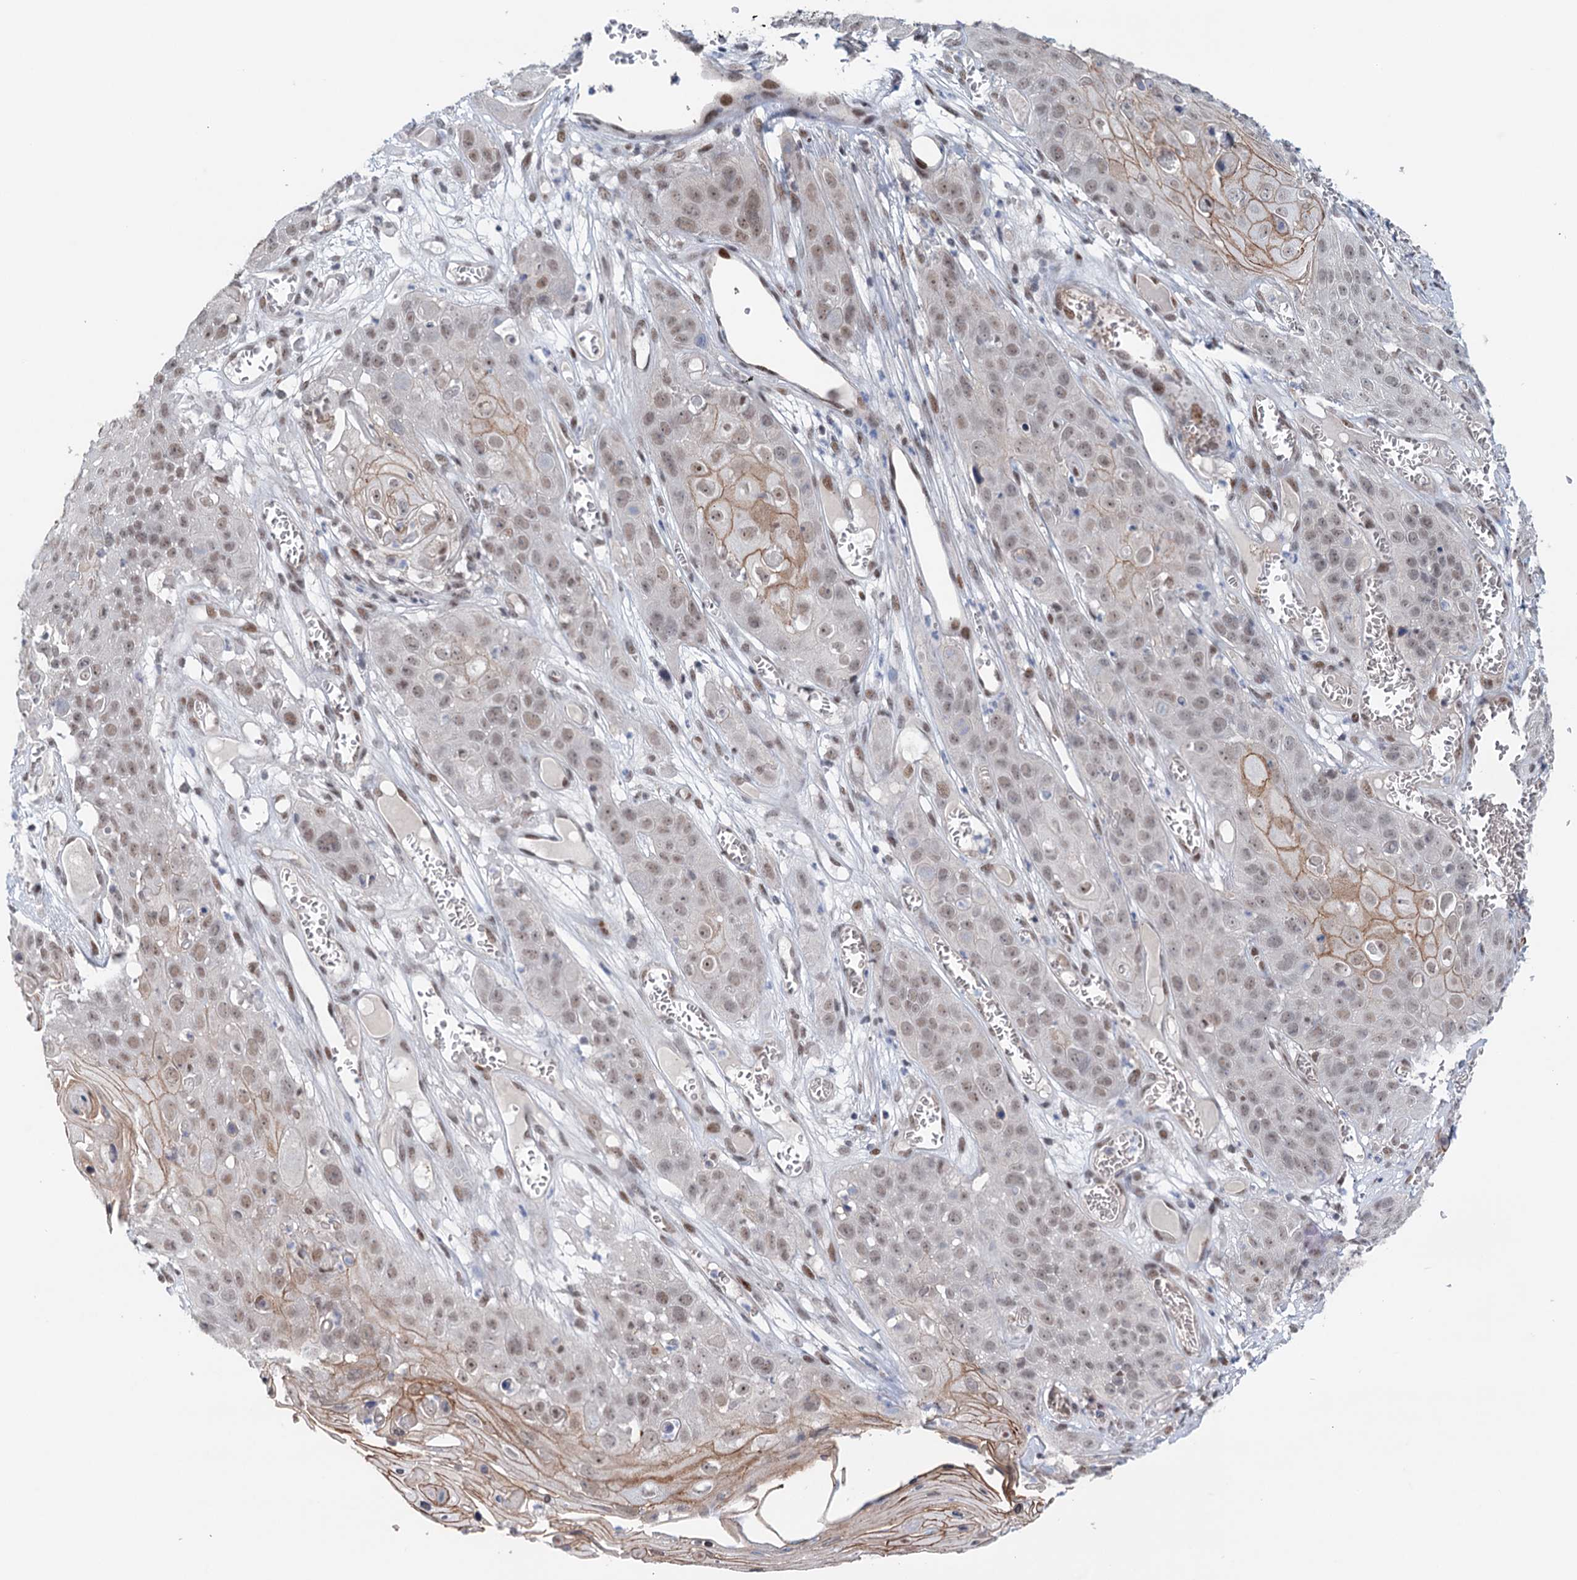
{"staining": {"intensity": "moderate", "quantity": "25%-75%", "location": "cytoplasmic/membranous,nuclear"}, "tissue": "skin cancer", "cell_type": "Tumor cells", "image_type": "cancer", "snomed": [{"axis": "morphology", "description": "Squamous cell carcinoma, NOS"}, {"axis": "topography", "description": "Skin"}], "caption": "IHC photomicrograph of human skin squamous cell carcinoma stained for a protein (brown), which reveals medium levels of moderate cytoplasmic/membranous and nuclear positivity in approximately 25%-75% of tumor cells.", "gene": "FAM53A", "patient": {"sex": "male", "age": 55}}